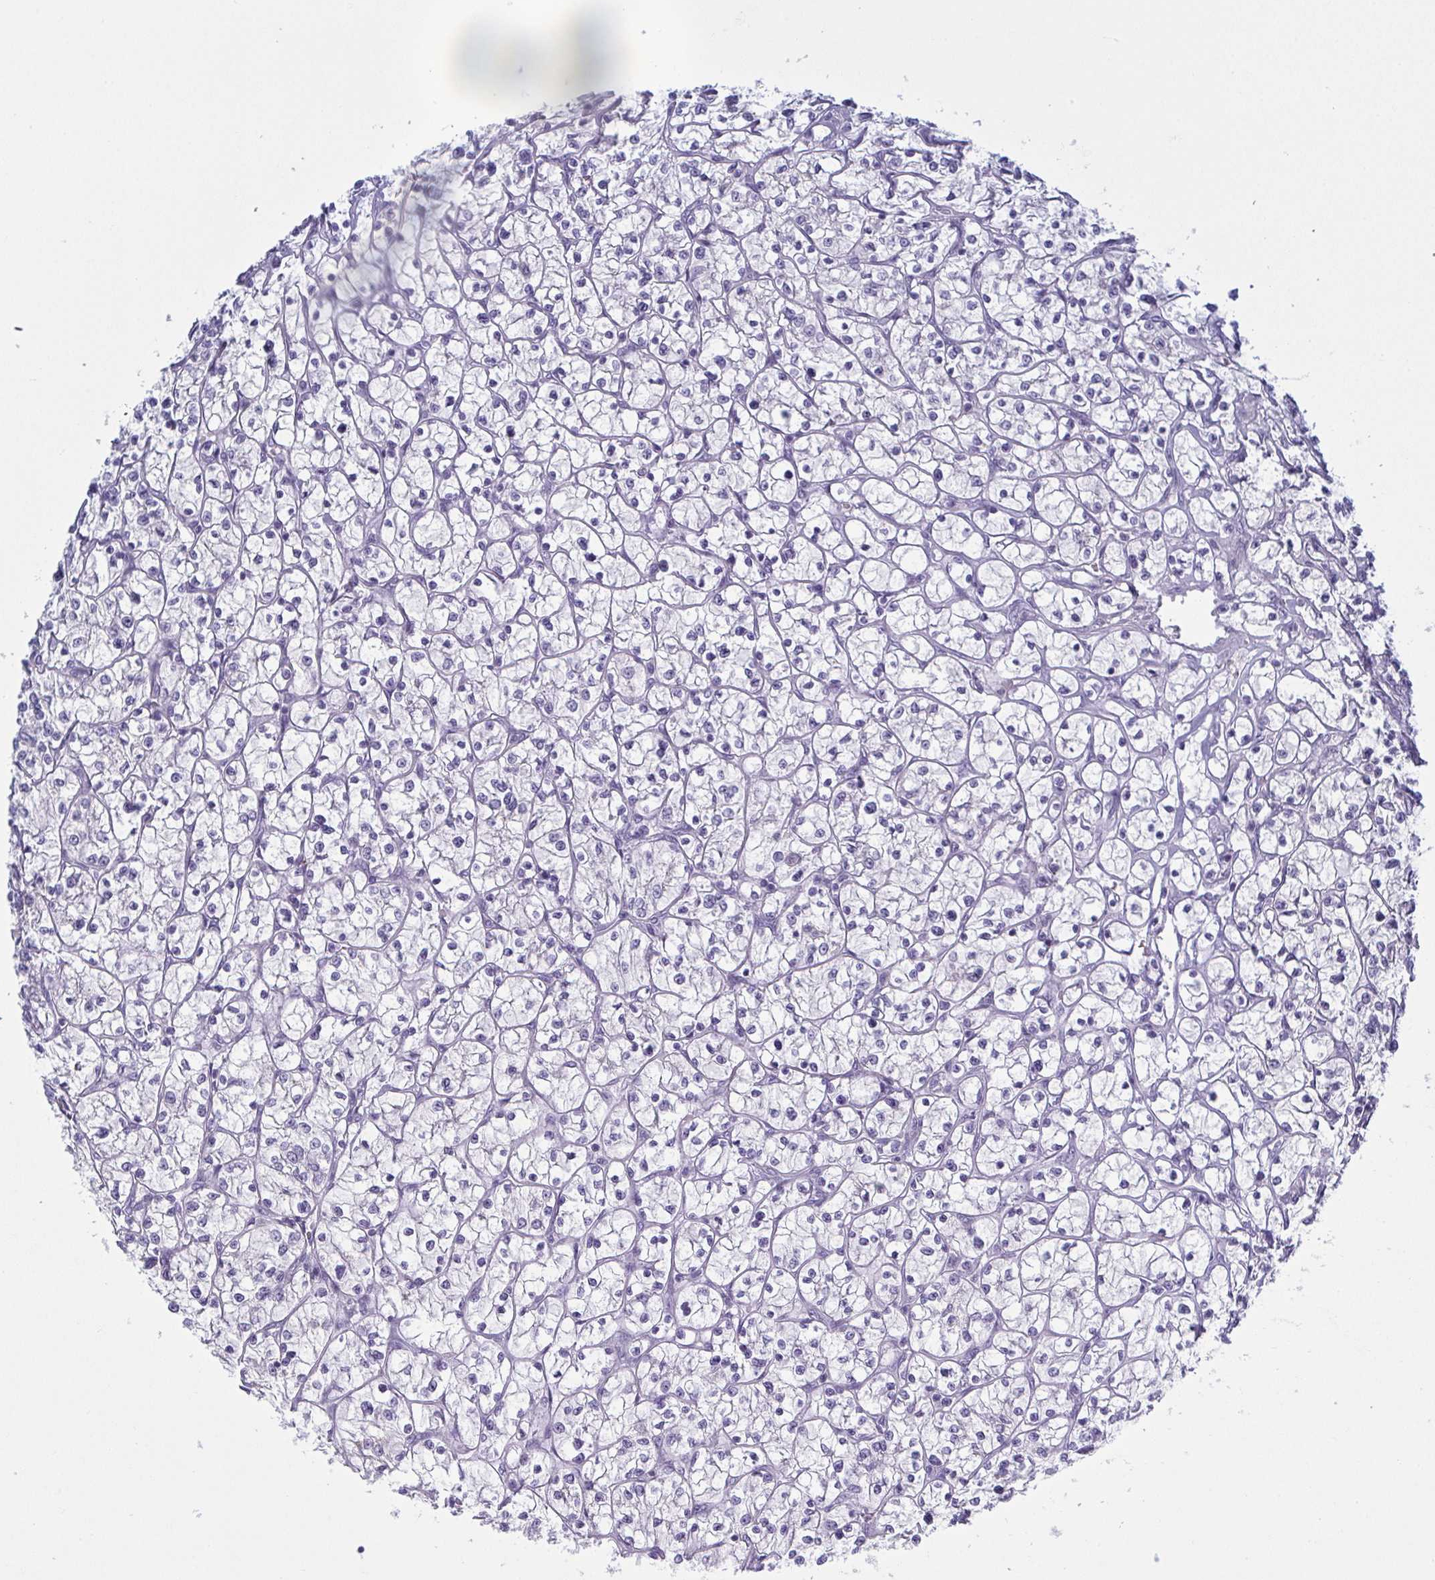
{"staining": {"intensity": "negative", "quantity": "none", "location": "none"}, "tissue": "renal cancer", "cell_type": "Tumor cells", "image_type": "cancer", "snomed": [{"axis": "morphology", "description": "Adenocarcinoma, NOS"}, {"axis": "topography", "description": "Kidney"}], "caption": "This is a image of immunohistochemistry (IHC) staining of renal adenocarcinoma, which shows no positivity in tumor cells.", "gene": "SERPINB10", "patient": {"sex": "female", "age": 64}}